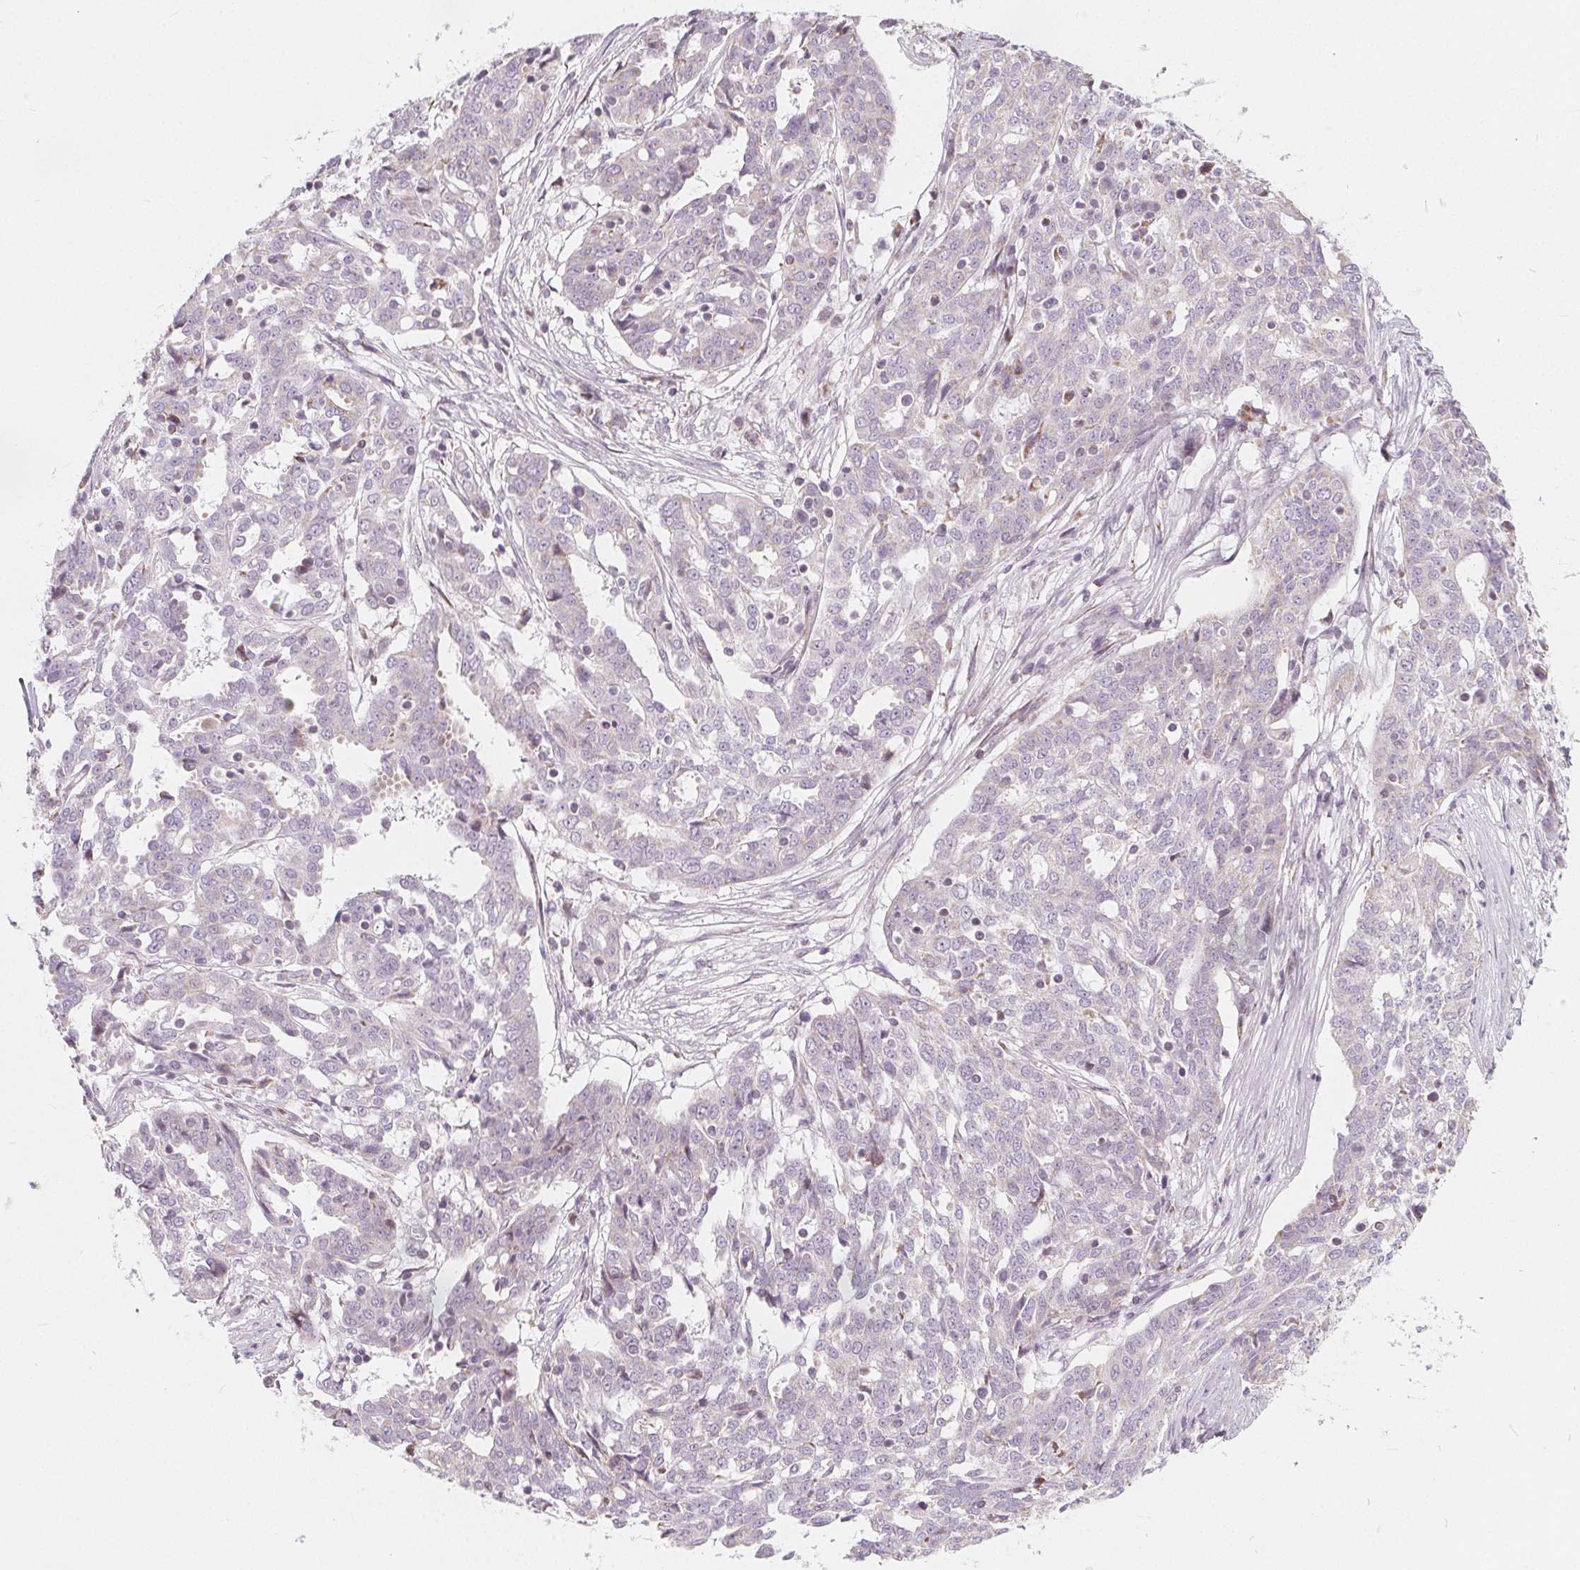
{"staining": {"intensity": "negative", "quantity": "none", "location": "none"}, "tissue": "ovarian cancer", "cell_type": "Tumor cells", "image_type": "cancer", "snomed": [{"axis": "morphology", "description": "Cystadenocarcinoma, serous, NOS"}, {"axis": "topography", "description": "Ovary"}], "caption": "Immunohistochemistry (IHC) micrograph of human ovarian serous cystadenocarcinoma stained for a protein (brown), which shows no positivity in tumor cells.", "gene": "NUP210L", "patient": {"sex": "female", "age": 67}}